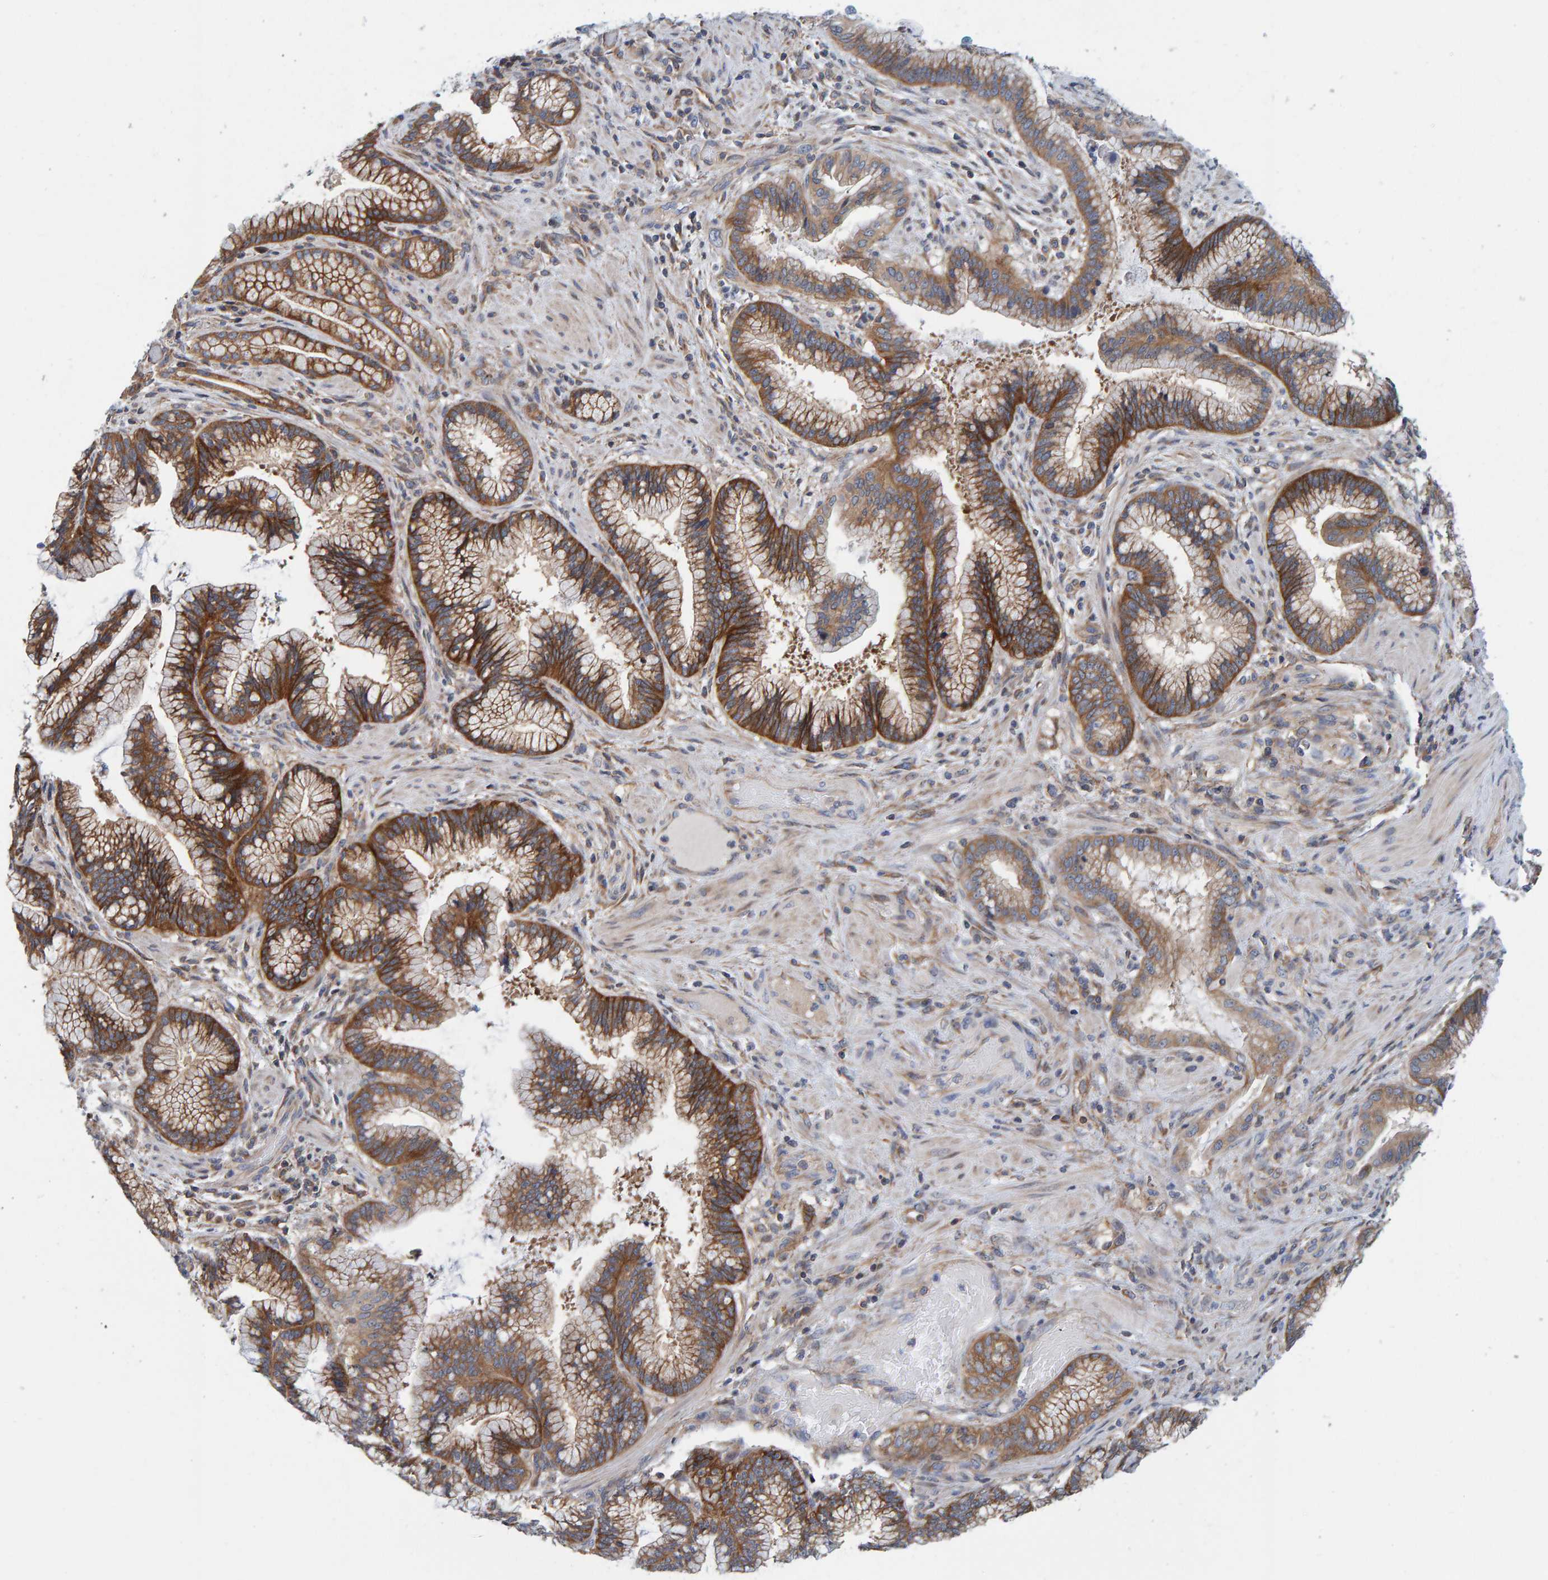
{"staining": {"intensity": "strong", "quantity": ">75%", "location": "cytoplasmic/membranous"}, "tissue": "pancreatic cancer", "cell_type": "Tumor cells", "image_type": "cancer", "snomed": [{"axis": "morphology", "description": "Adenocarcinoma, NOS"}, {"axis": "topography", "description": "Pancreas"}], "caption": "A brown stain labels strong cytoplasmic/membranous staining of a protein in adenocarcinoma (pancreatic) tumor cells.", "gene": "RGP1", "patient": {"sex": "female", "age": 64}}